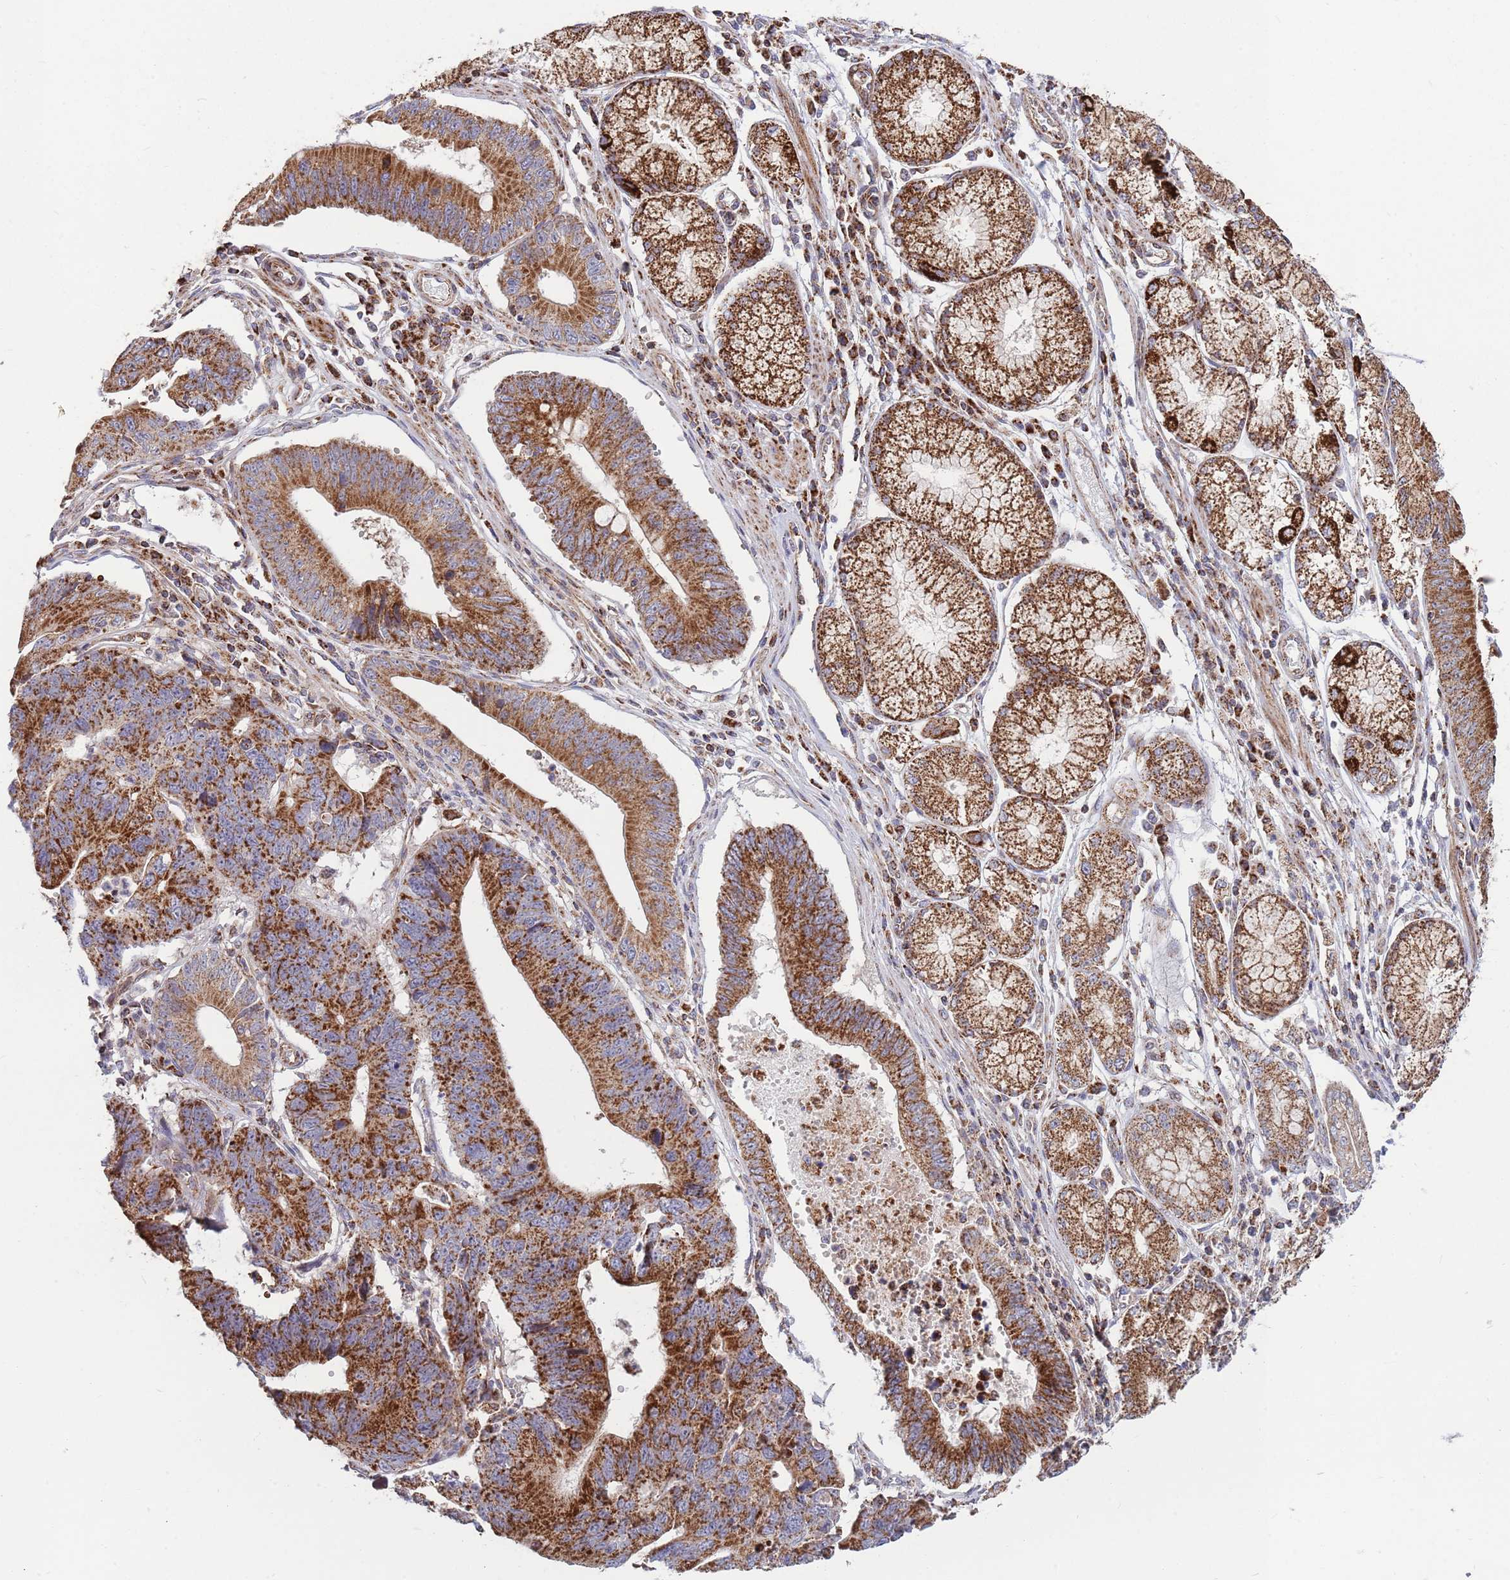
{"staining": {"intensity": "strong", "quantity": ">75%", "location": "cytoplasmic/membranous"}, "tissue": "stomach cancer", "cell_type": "Tumor cells", "image_type": "cancer", "snomed": [{"axis": "morphology", "description": "Adenocarcinoma, NOS"}, {"axis": "topography", "description": "Stomach"}], "caption": "Immunohistochemistry (IHC) of adenocarcinoma (stomach) demonstrates high levels of strong cytoplasmic/membranous positivity in approximately >75% of tumor cells.", "gene": "ATP5PD", "patient": {"sex": "male", "age": 59}}